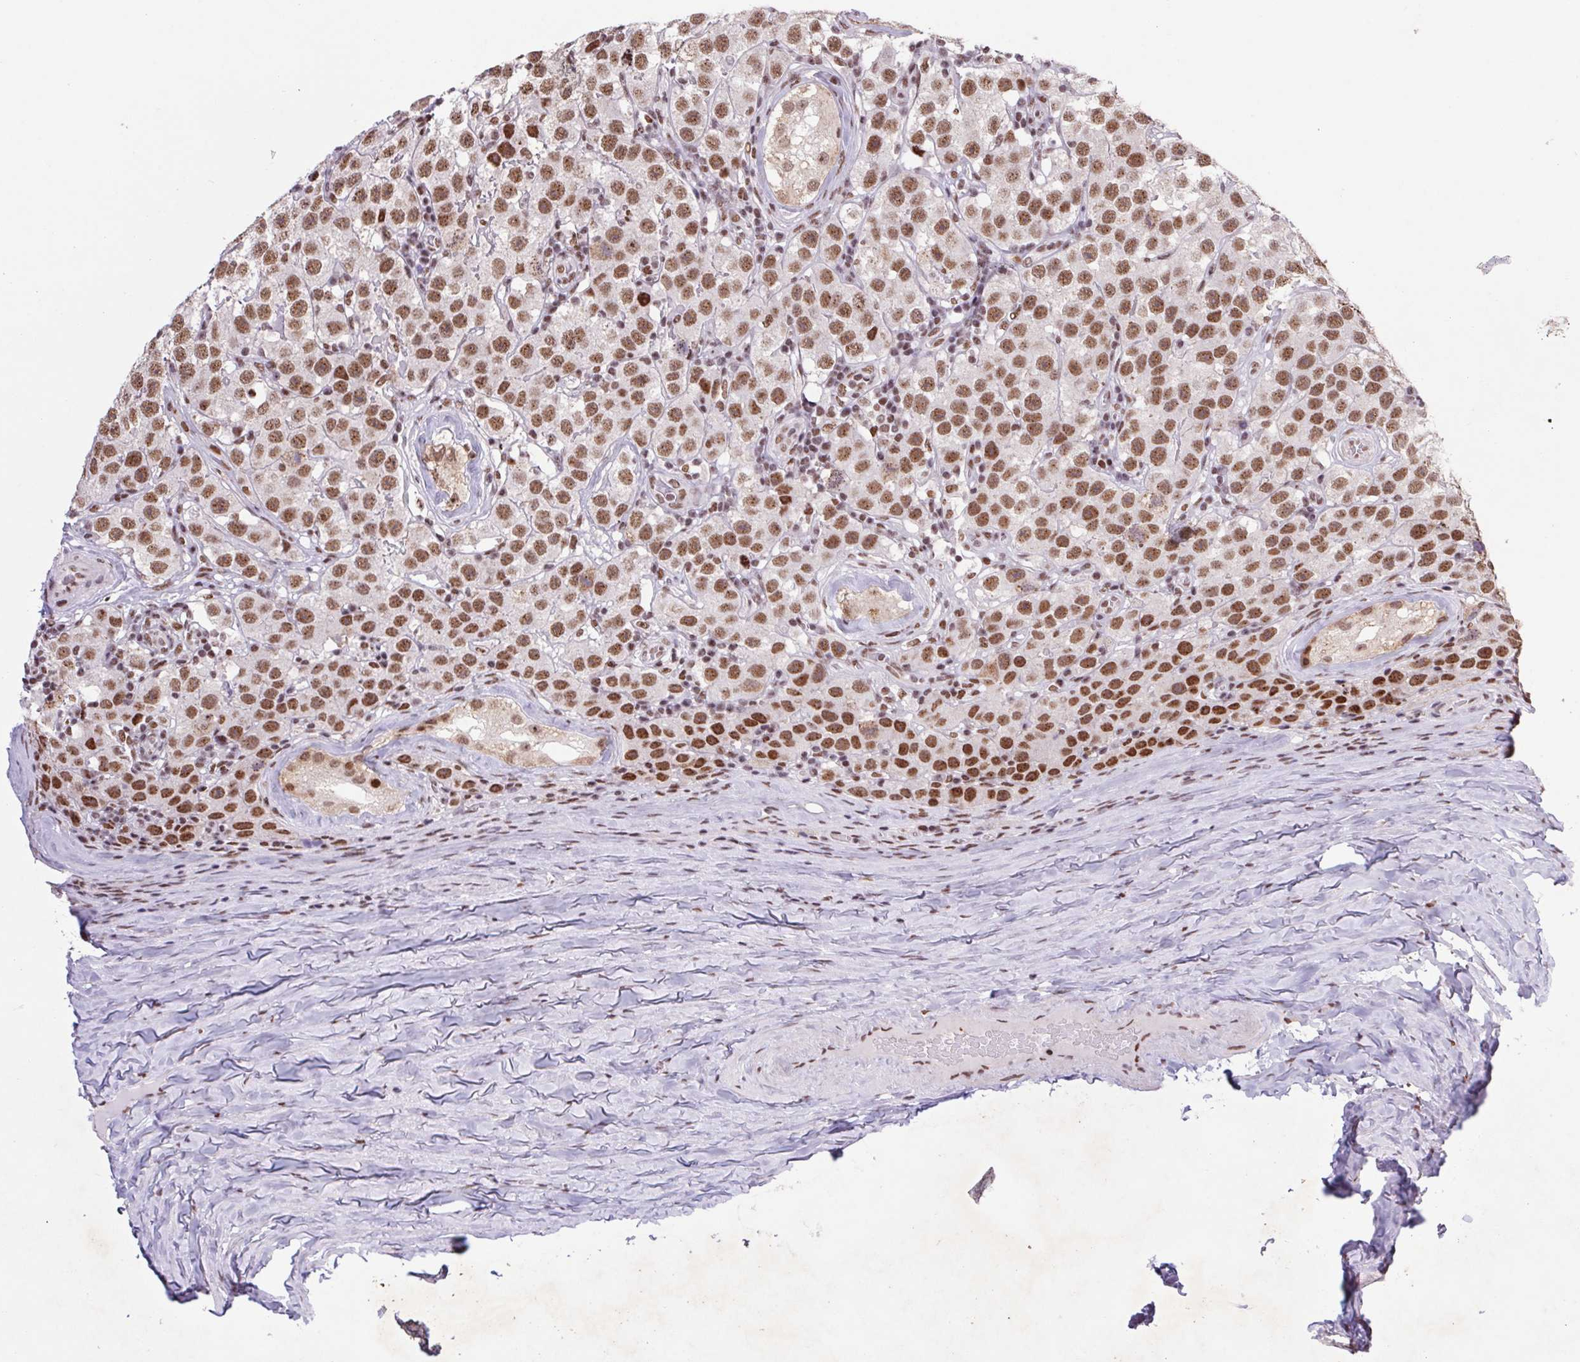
{"staining": {"intensity": "moderate", "quantity": ">75%", "location": "nuclear"}, "tissue": "testis cancer", "cell_type": "Tumor cells", "image_type": "cancer", "snomed": [{"axis": "morphology", "description": "Seminoma, NOS"}, {"axis": "topography", "description": "Testis"}], "caption": "Tumor cells display medium levels of moderate nuclear staining in about >75% of cells in human testis seminoma.", "gene": "LDLRAD4", "patient": {"sex": "male", "age": 34}}